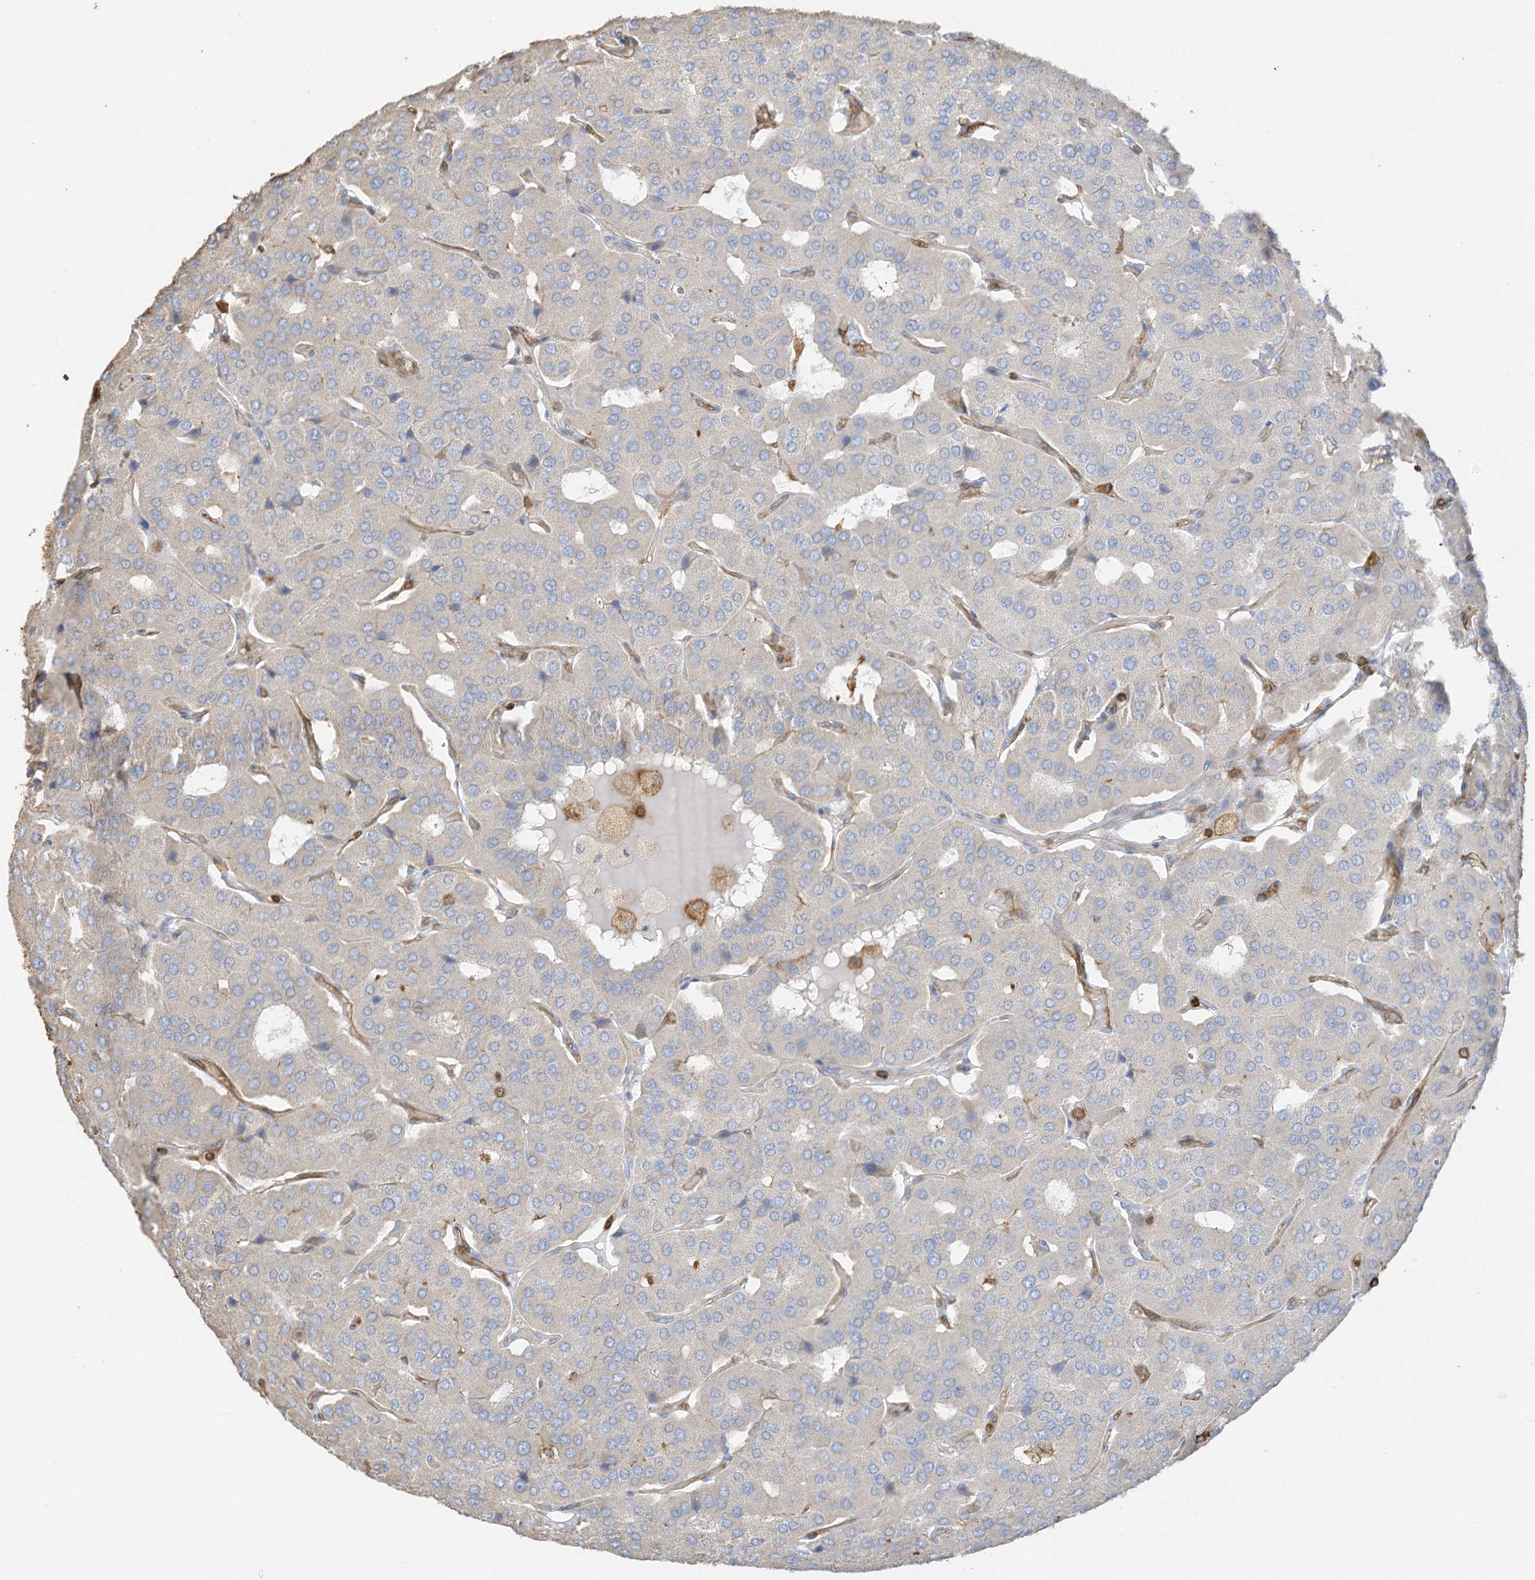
{"staining": {"intensity": "negative", "quantity": "none", "location": "none"}, "tissue": "parathyroid gland", "cell_type": "Glandular cells", "image_type": "normal", "snomed": [{"axis": "morphology", "description": "Normal tissue, NOS"}, {"axis": "morphology", "description": "Adenoma, NOS"}, {"axis": "topography", "description": "Parathyroid gland"}], "caption": "Glandular cells show no significant expression in benign parathyroid gland. Nuclei are stained in blue.", "gene": "ARHGAP25", "patient": {"sex": "female", "age": 86}}